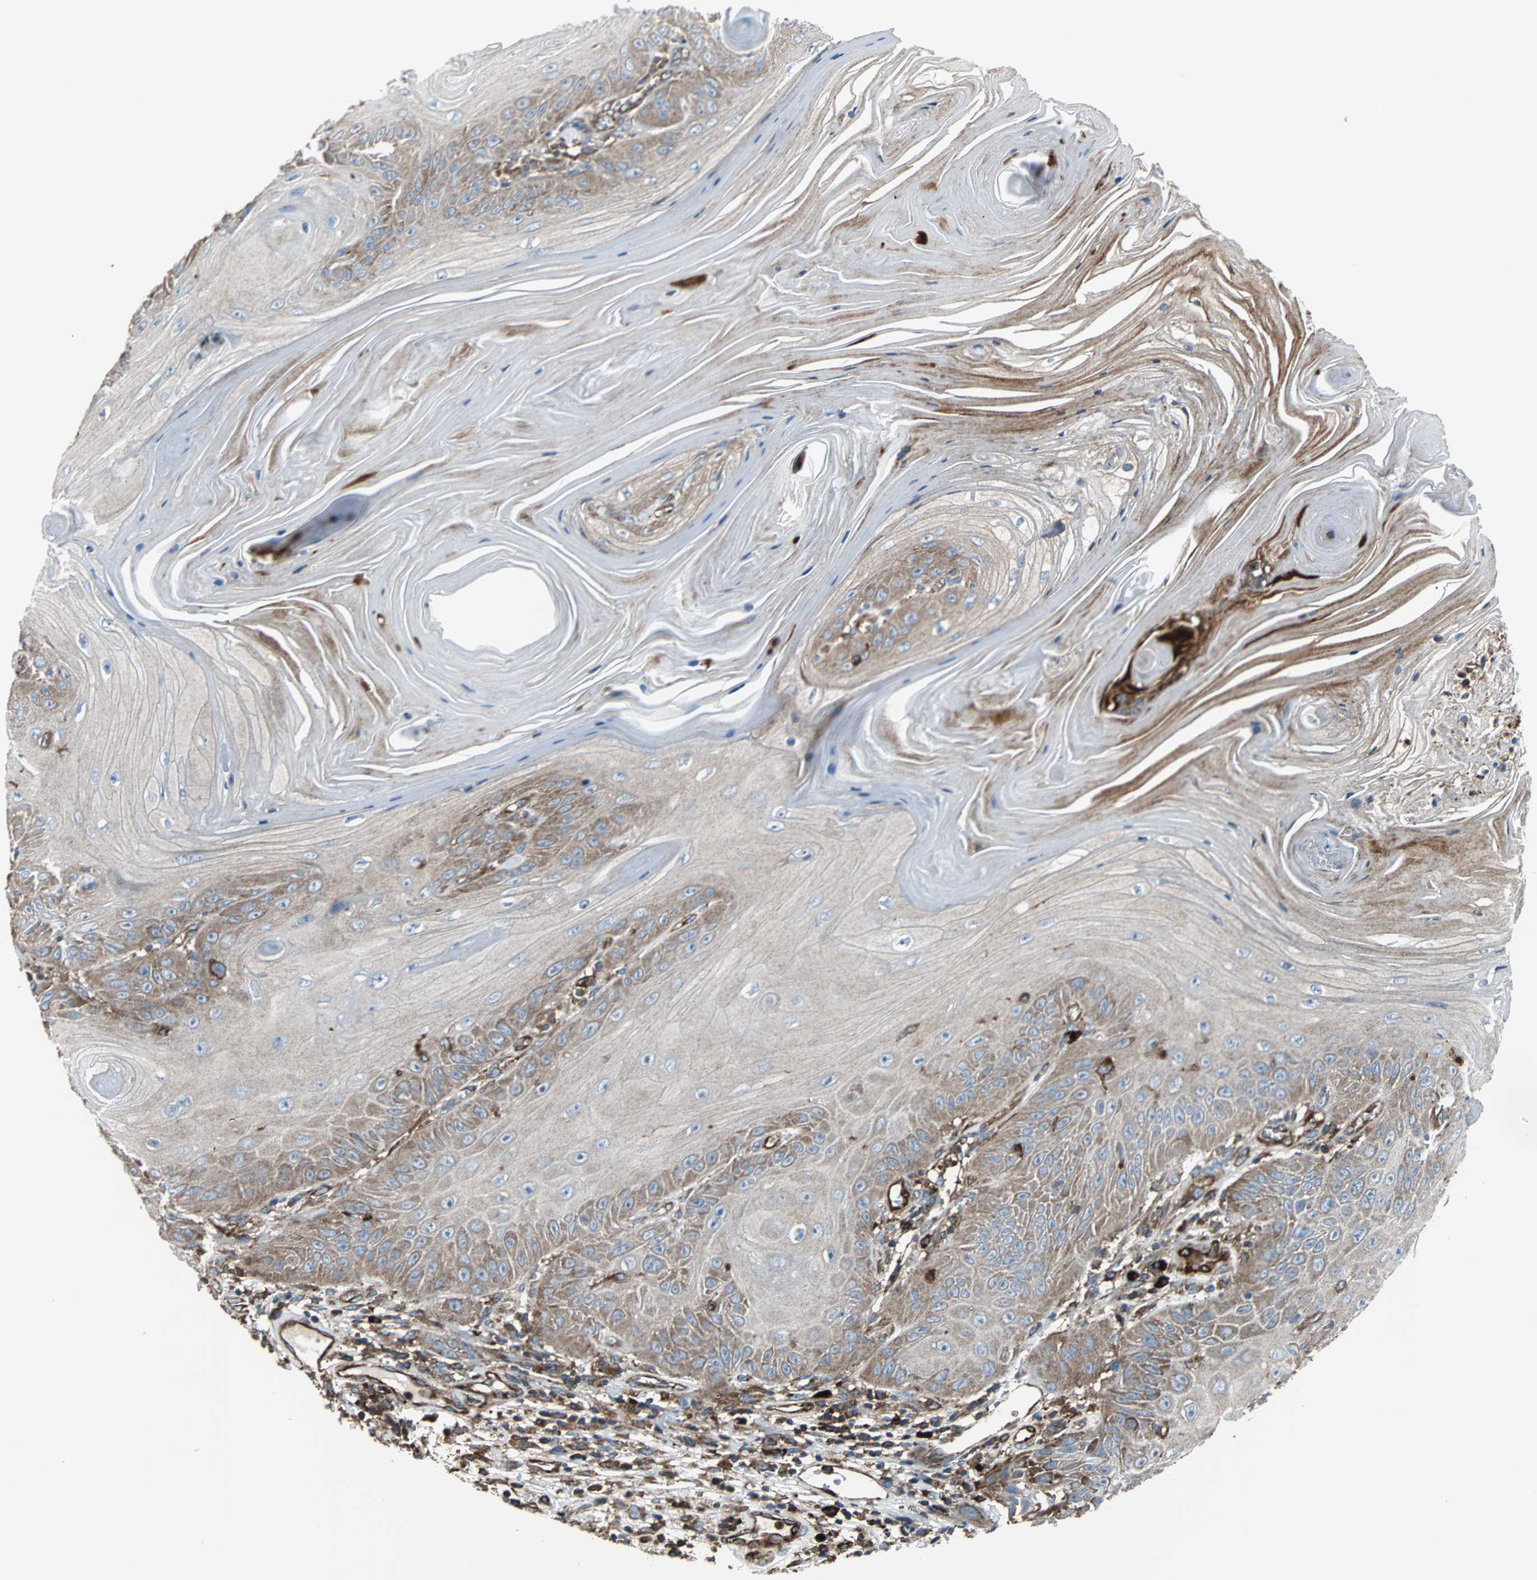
{"staining": {"intensity": "weak", "quantity": ">75%", "location": "cytoplasmic/membranous"}, "tissue": "skin cancer", "cell_type": "Tumor cells", "image_type": "cancer", "snomed": [{"axis": "morphology", "description": "Squamous cell carcinoma, NOS"}, {"axis": "topography", "description": "Skin"}], "caption": "The immunohistochemical stain highlights weak cytoplasmic/membranous staining in tumor cells of skin cancer tissue. (DAB (3,3'-diaminobenzidine) IHC, brown staining for protein, blue staining for nuclei).", "gene": "PLCG2", "patient": {"sex": "female", "age": 78}}